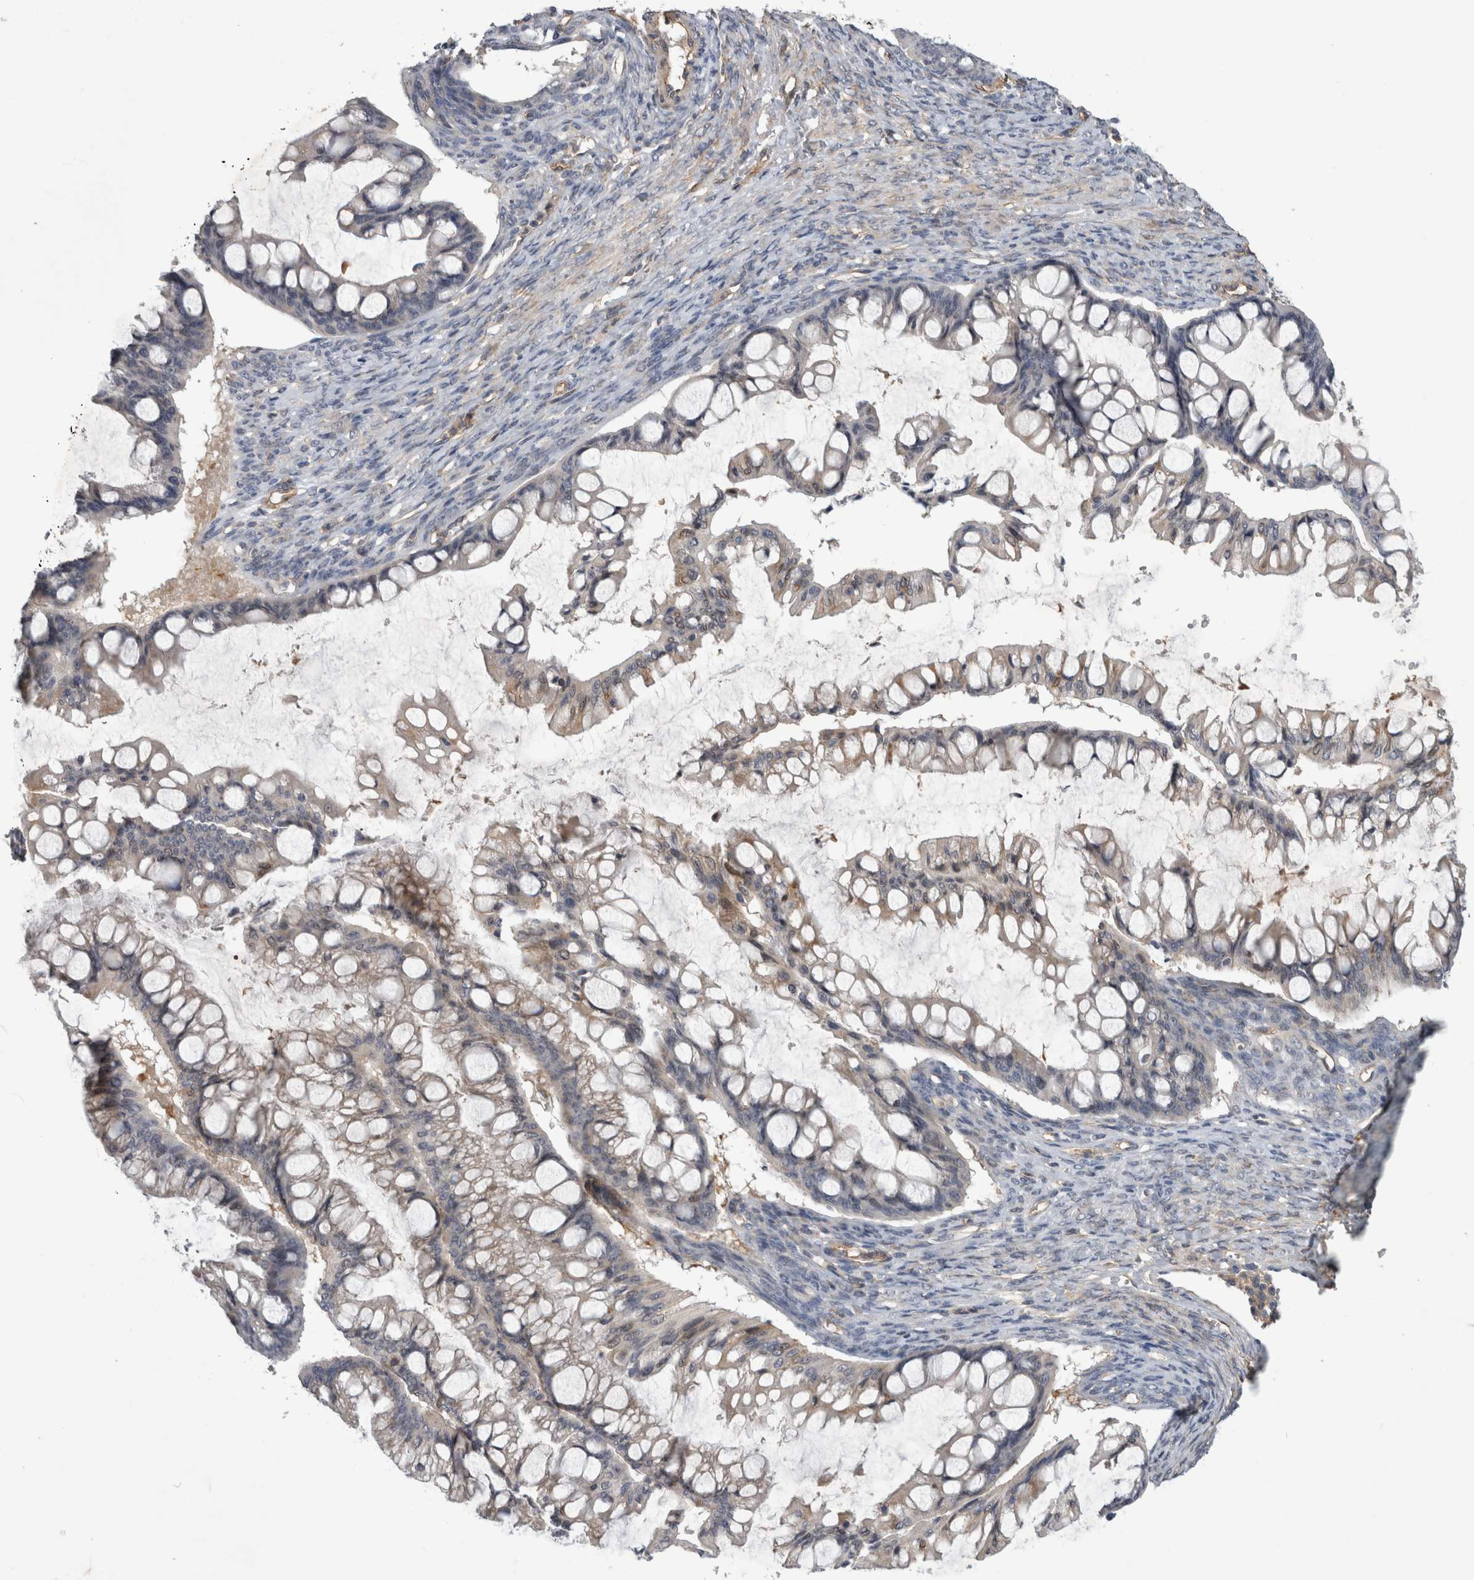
{"staining": {"intensity": "weak", "quantity": "<25%", "location": "cytoplasmic/membranous"}, "tissue": "ovarian cancer", "cell_type": "Tumor cells", "image_type": "cancer", "snomed": [{"axis": "morphology", "description": "Cystadenocarcinoma, mucinous, NOS"}, {"axis": "topography", "description": "Ovary"}], "caption": "A high-resolution micrograph shows immunohistochemistry (IHC) staining of ovarian cancer (mucinous cystadenocarcinoma), which shows no significant staining in tumor cells. (Stains: DAB immunohistochemistry with hematoxylin counter stain, Microscopy: brightfield microscopy at high magnification).", "gene": "ANKFY1", "patient": {"sex": "female", "age": 73}}